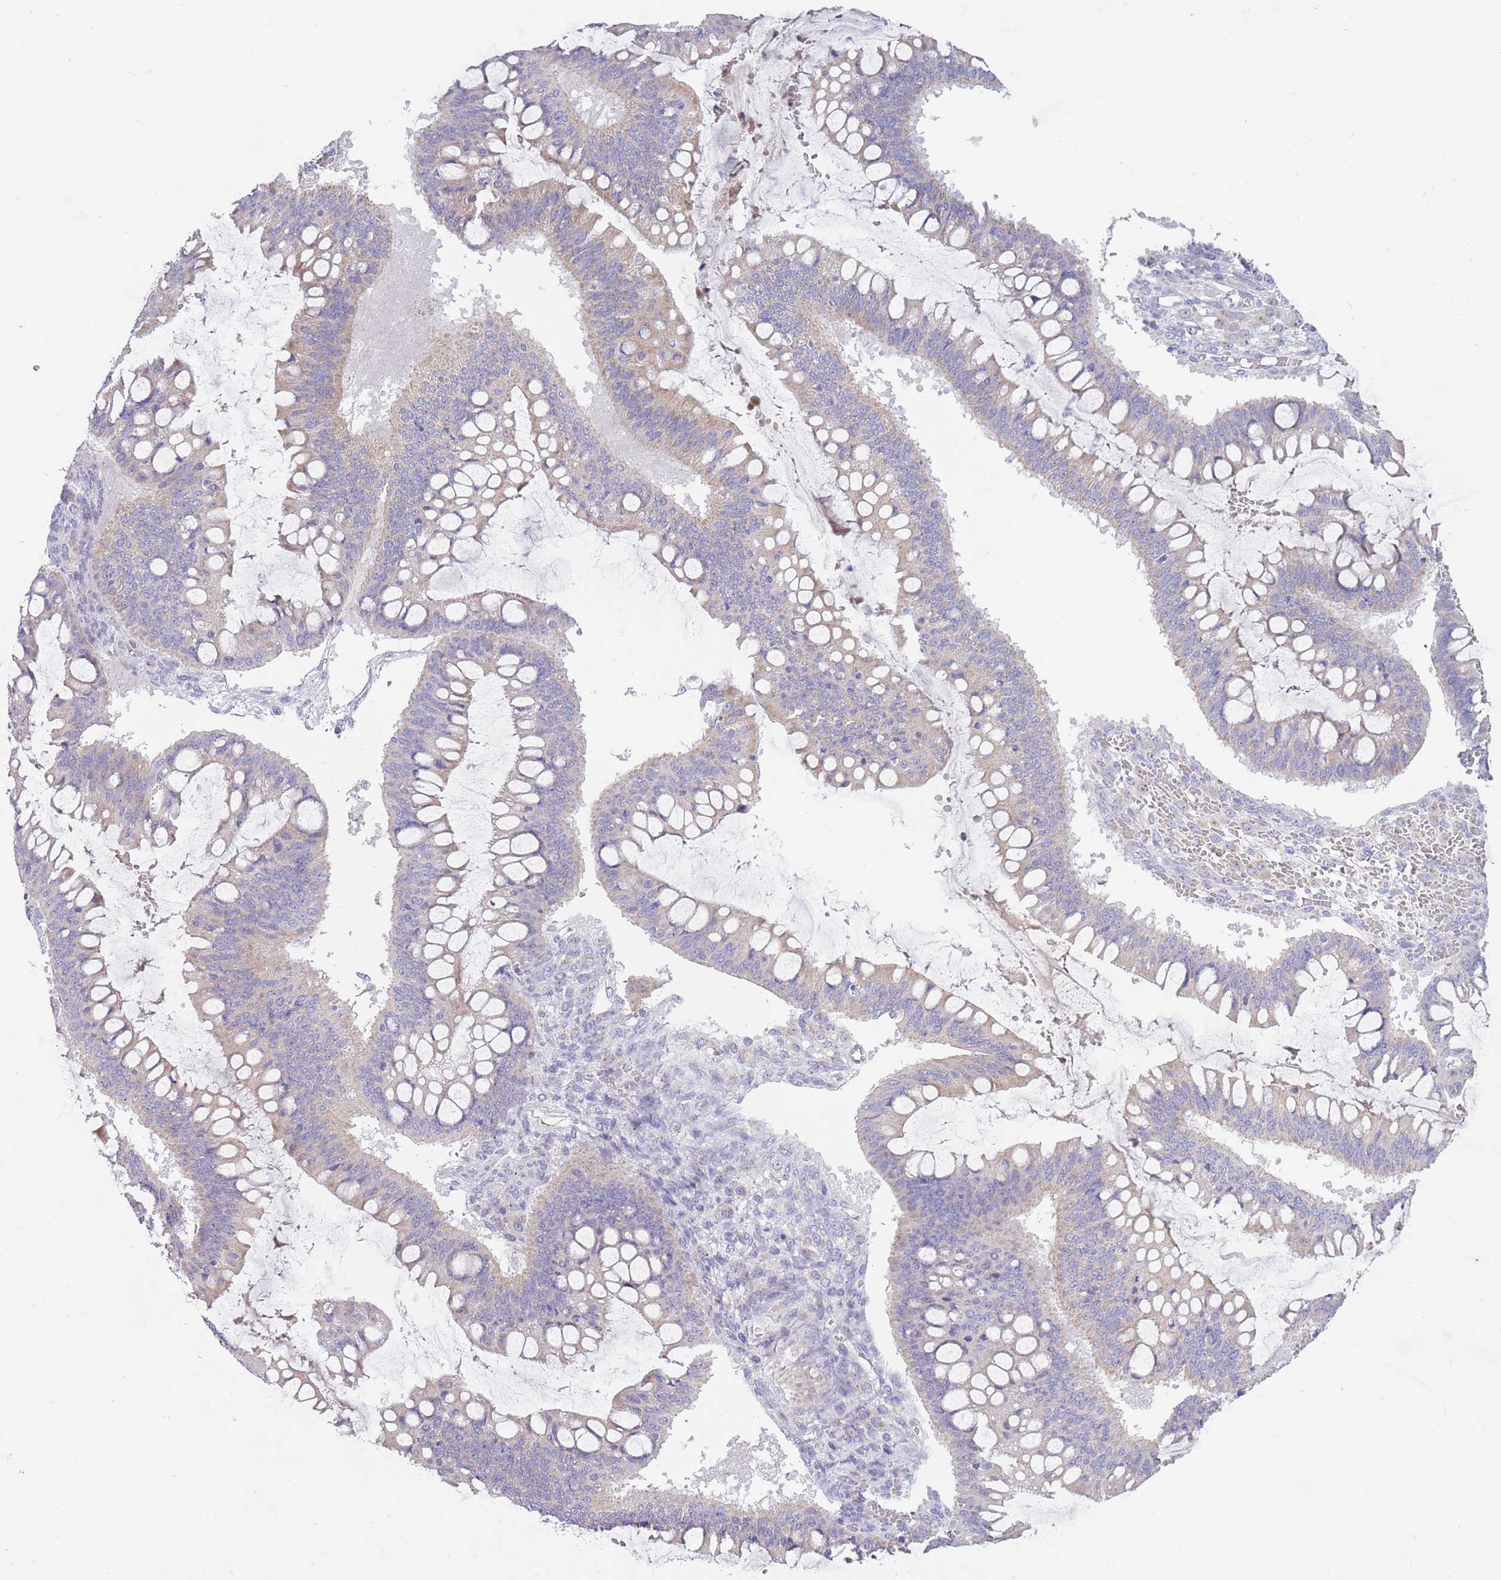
{"staining": {"intensity": "weak", "quantity": "<25%", "location": "cytoplasmic/membranous"}, "tissue": "ovarian cancer", "cell_type": "Tumor cells", "image_type": "cancer", "snomed": [{"axis": "morphology", "description": "Cystadenocarcinoma, mucinous, NOS"}, {"axis": "topography", "description": "Ovary"}], "caption": "Human ovarian mucinous cystadenocarcinoma stained for a protein using immunohistochemistry (IHC) exhibits no staining in tumor cells.", "gene": "DDHD1", "patient": {"sex": "female", "age": 73}}